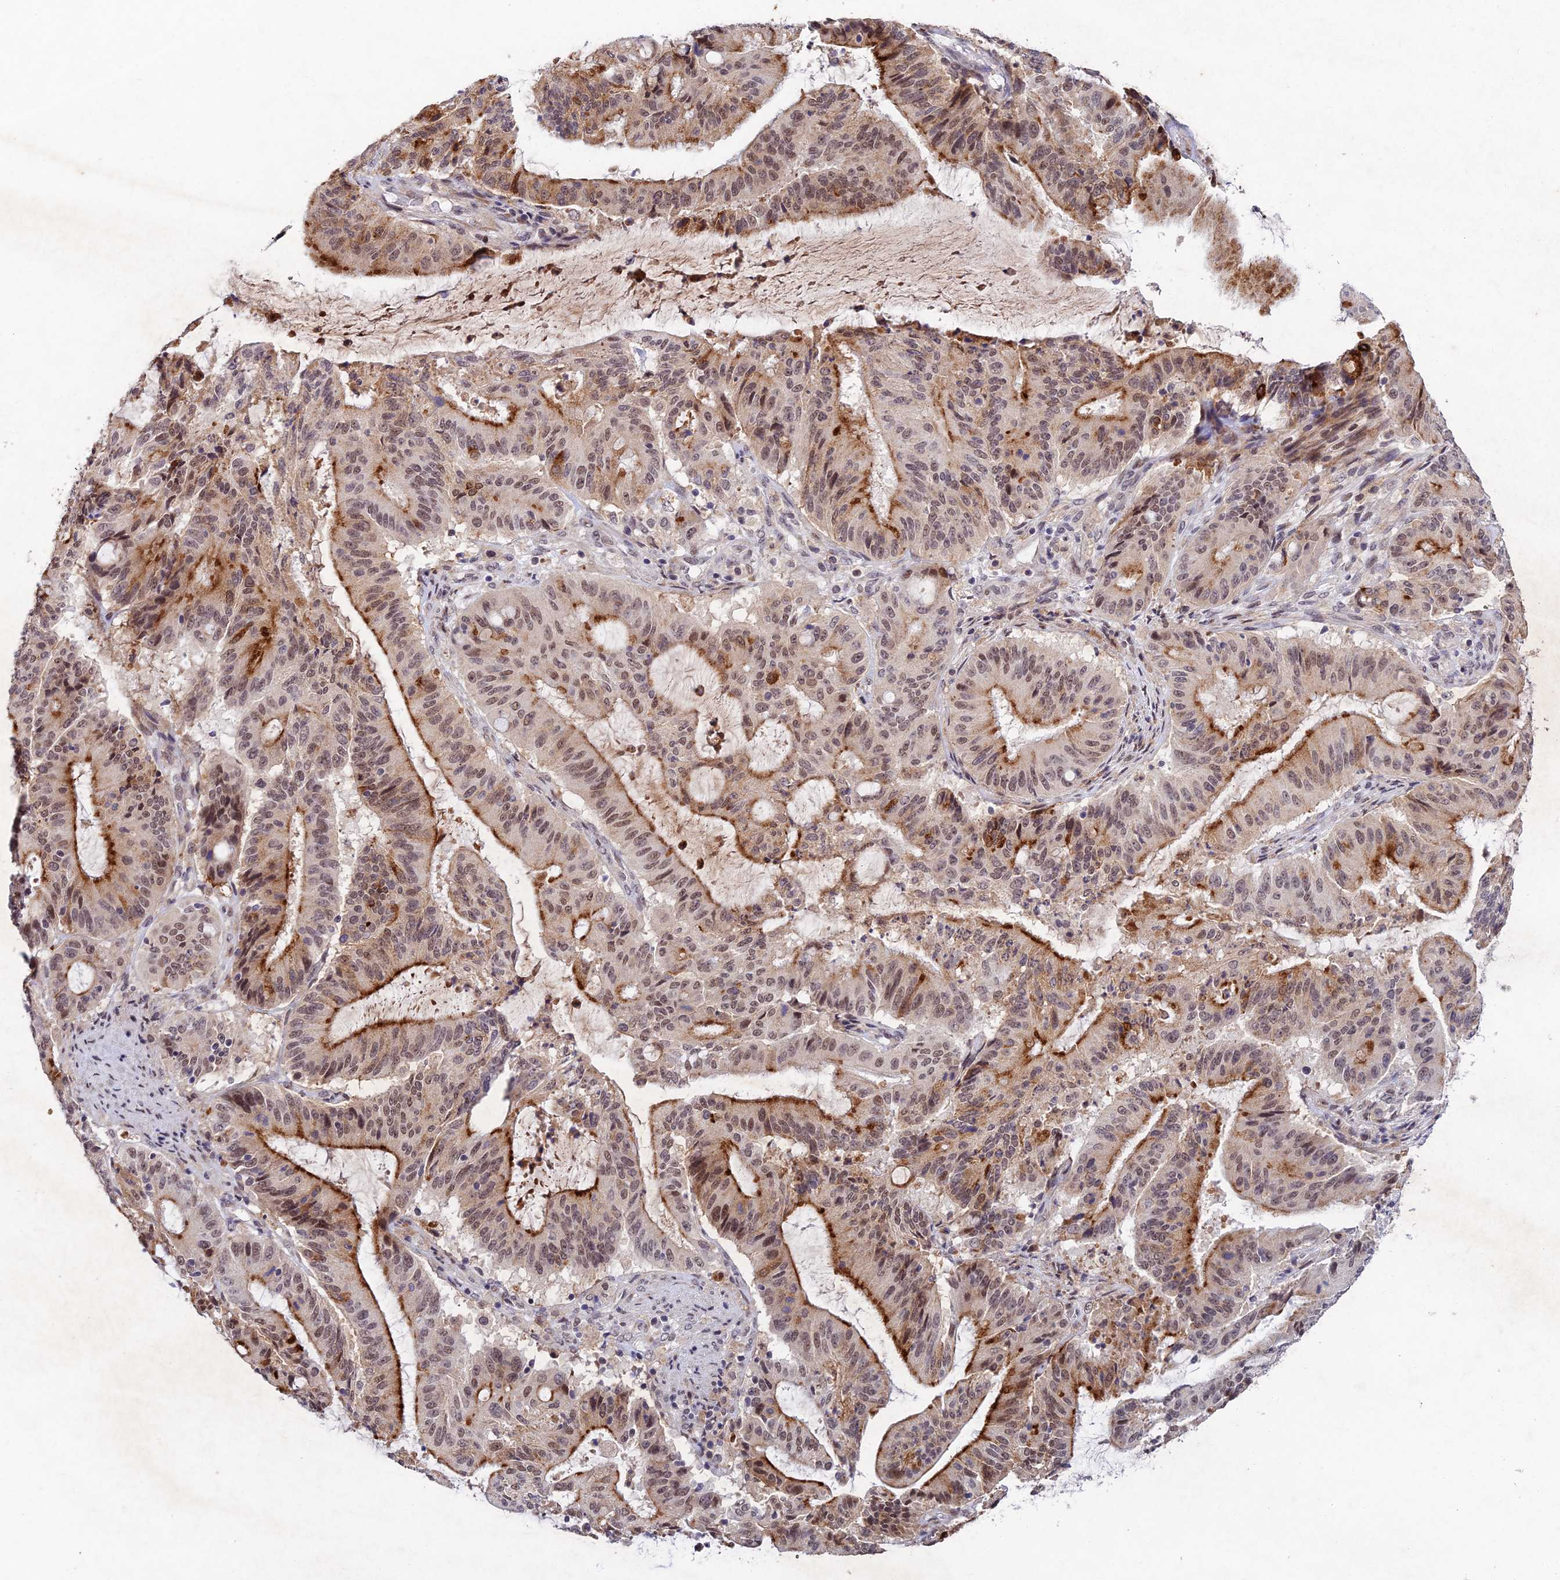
{"staining": {"intensity": "strong", "quantity": "25%-75%", "location": "cytoplasmic/membranous,nuclear"}, "tissue": "liver cancer", "cell_type": "Tumor cells", "image_type": "cancer", "snomed": [{"axis": "morphology", "description": "Normal tissue, NOS"}, {"axis": "morphology", "description": "Cholangiocarcinoma"}, {"axis": "topography", "description": "Liver"}, {"axis": "topography", "description": "Peripheral nerve tissue"}], "caption": "Protein analysis of liver cancer tissue displays strong cytoplasmic/membranous and nuclear positivity in approximately 25%-75% of tumor cells.", "gene": "RAVER1", "patient": {"sex": "female", "age": 73}}